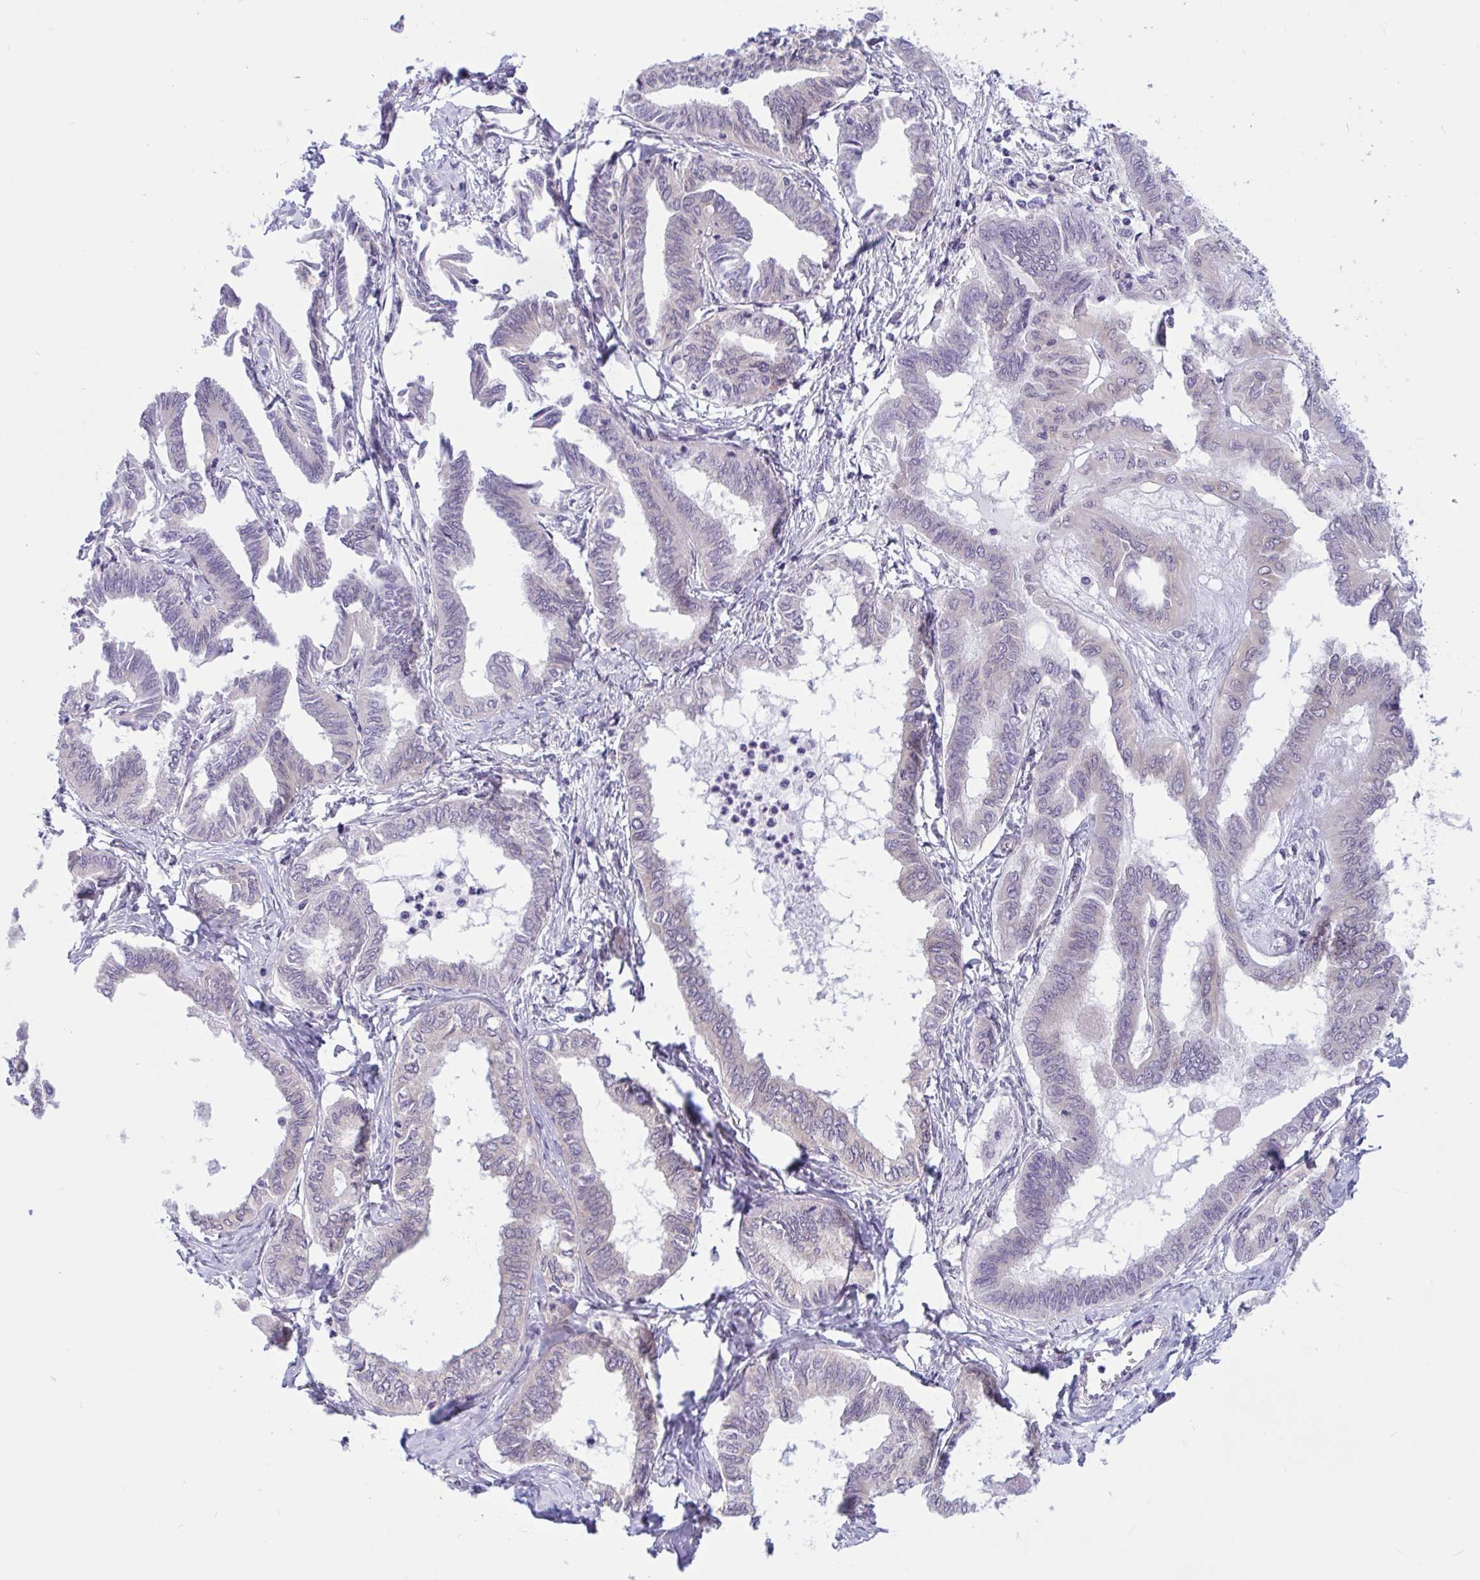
{"staining": {"intensity": "weak", "quantity": "<25%", "location": "cytoplasmic/membranous"}, "tissue": "ovarian cancer", "cell_type": "Tumor cells", "image_type": "cancer", "snomed": [{"axis": "morphology", "description": "Carcinoma, endometroid"}, {"axis": "topography", "description": "Ovary"}], "caption": "This is an immunohistochemistry image of human ovarian cancer. There is no expression in tumor cells.", "gene": "CAMLG", "patient": {"sex": "female", "age": 70}}